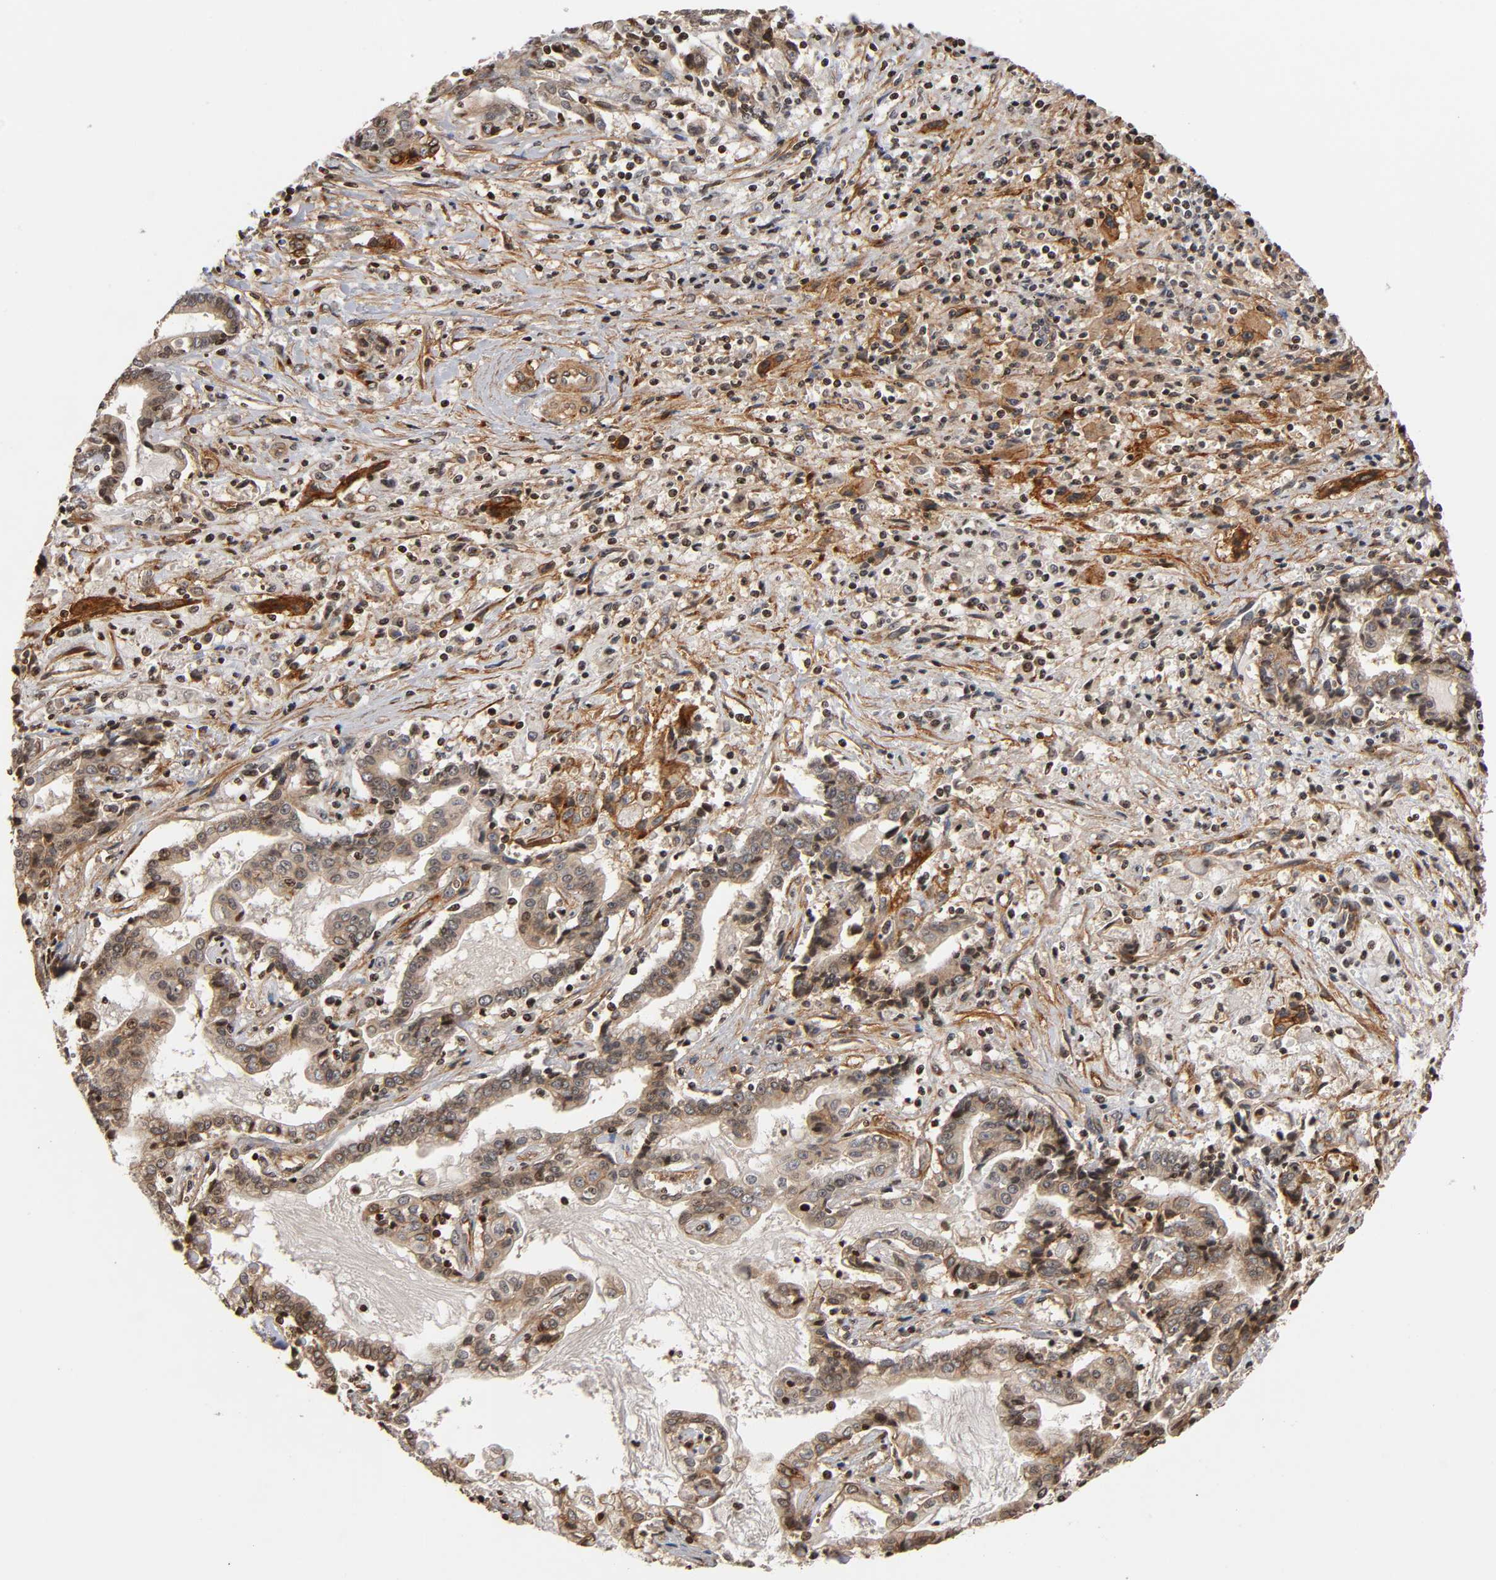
{"staining": {"intensity": "moderate", "quantity": "25%-75%", "location": "cytoplasmic/membranous"}, "tissue": "liver cancer", "cell_type": "Tumor cells", "image_type": "cancer", "snomed": [{"axis": "morphology", "description": "Cholangiocarcinoma"}, {"axis": "topography", "description": "Liver"}], "caption": "Immunohistochemistry (IHC) of liver cancer exhibits medium levels of moderate cytoplasmic/membranous staining in approximately 25%-75% of tumor cells.", "gene": "ITGAV", "patient": {"sex": "male", "age": 57}}